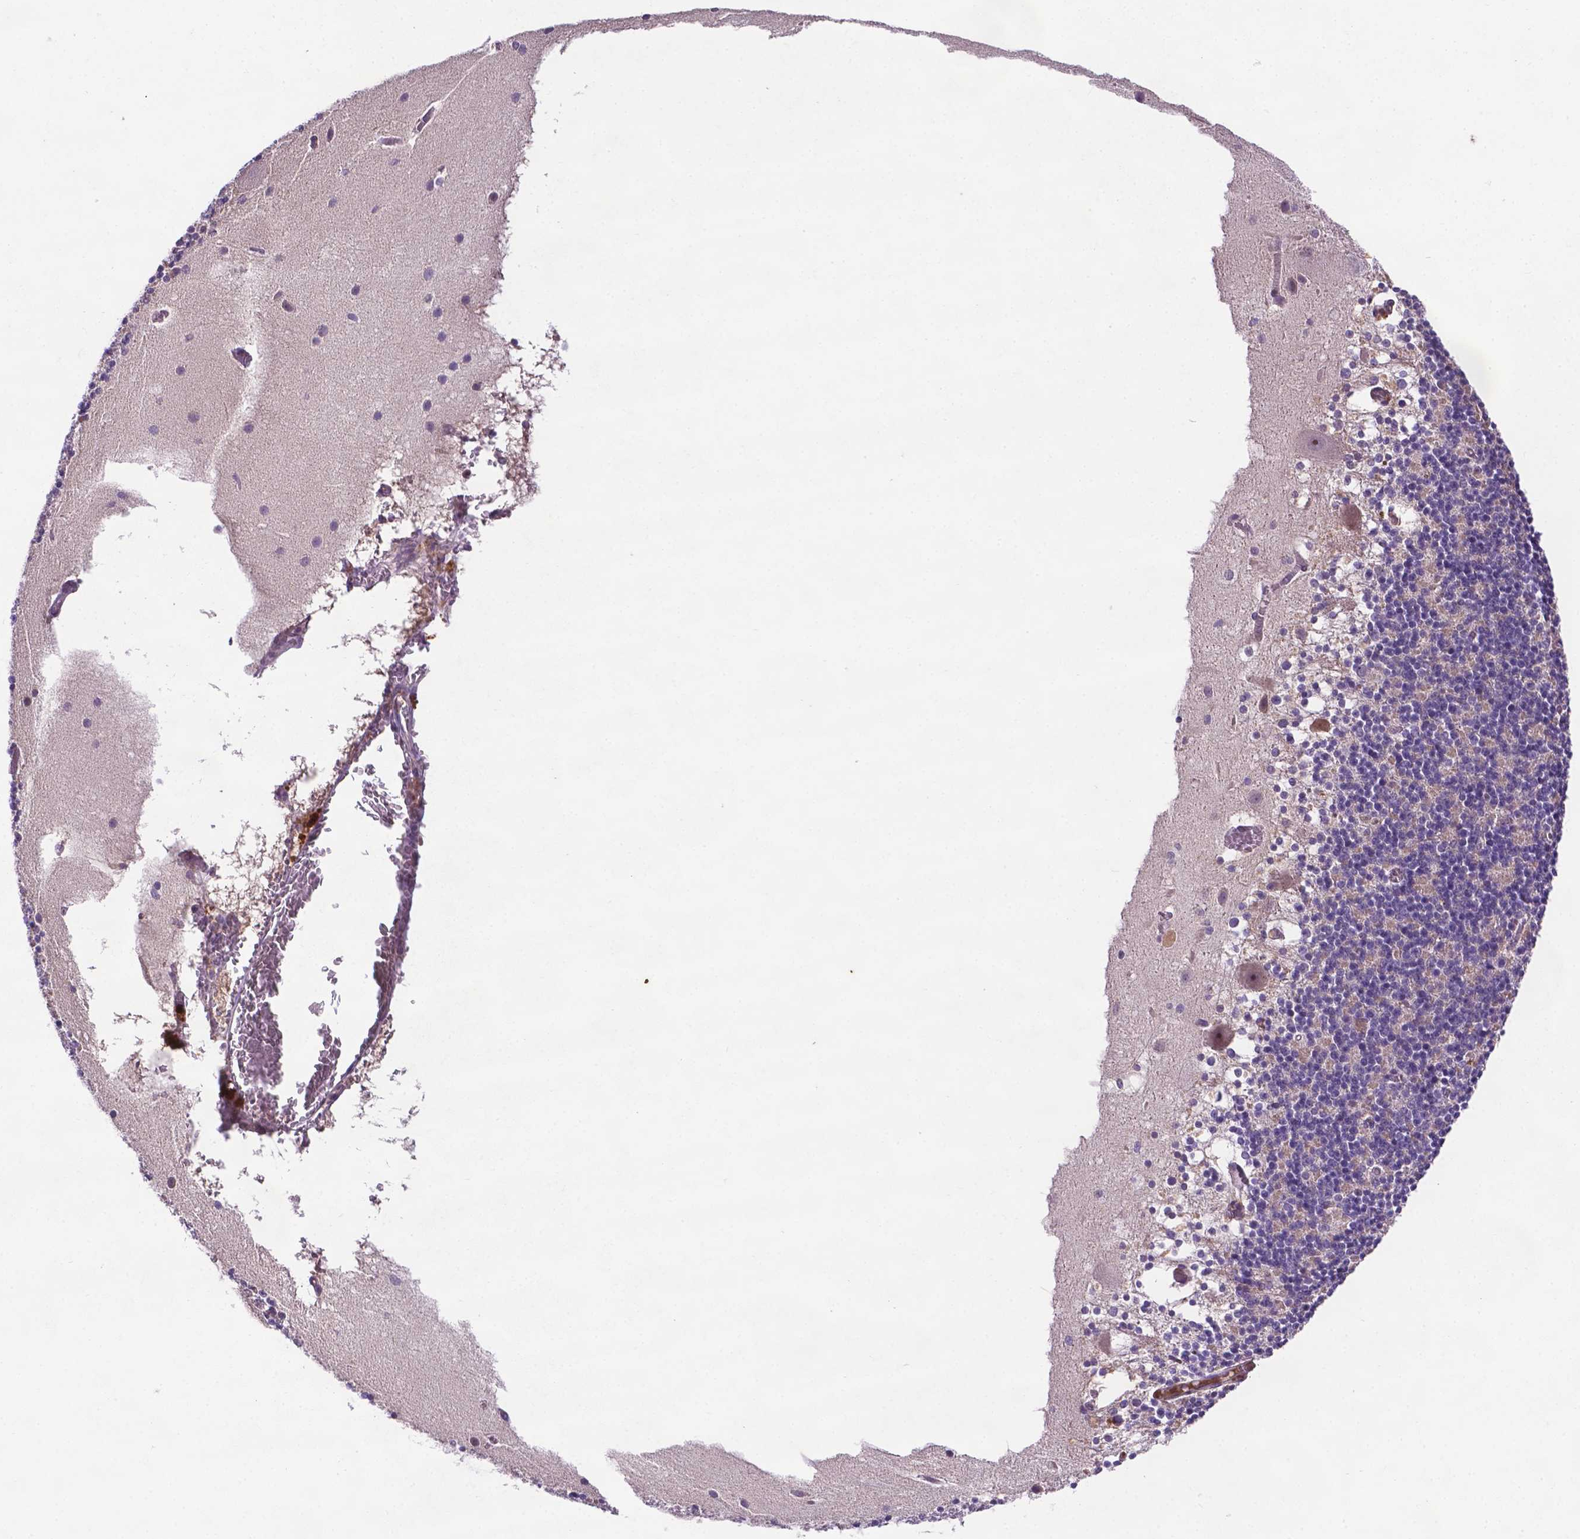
{"staining": {"intensity": "negative", "quantity": "none", "location": "none"}, "tissue": "cerebellum", "cell_type": "Cells in granular layer", "image_type": "normal", "snomed": [{"axis": "morphology", "description": "Normal tissue, NOS"}, {"axis": "topography", "description": "Cerebellum"}], "caption": "Cells in granular layer are negative for protein expression in normal human cerebellum. (Brightfield microscopy of DAB (3,3'-diaminobenzidine) immunohistochemistry (IHC) at high magnification).", "gene": "TM4SF20", "patient": {"sex": "male", "age": 70}}